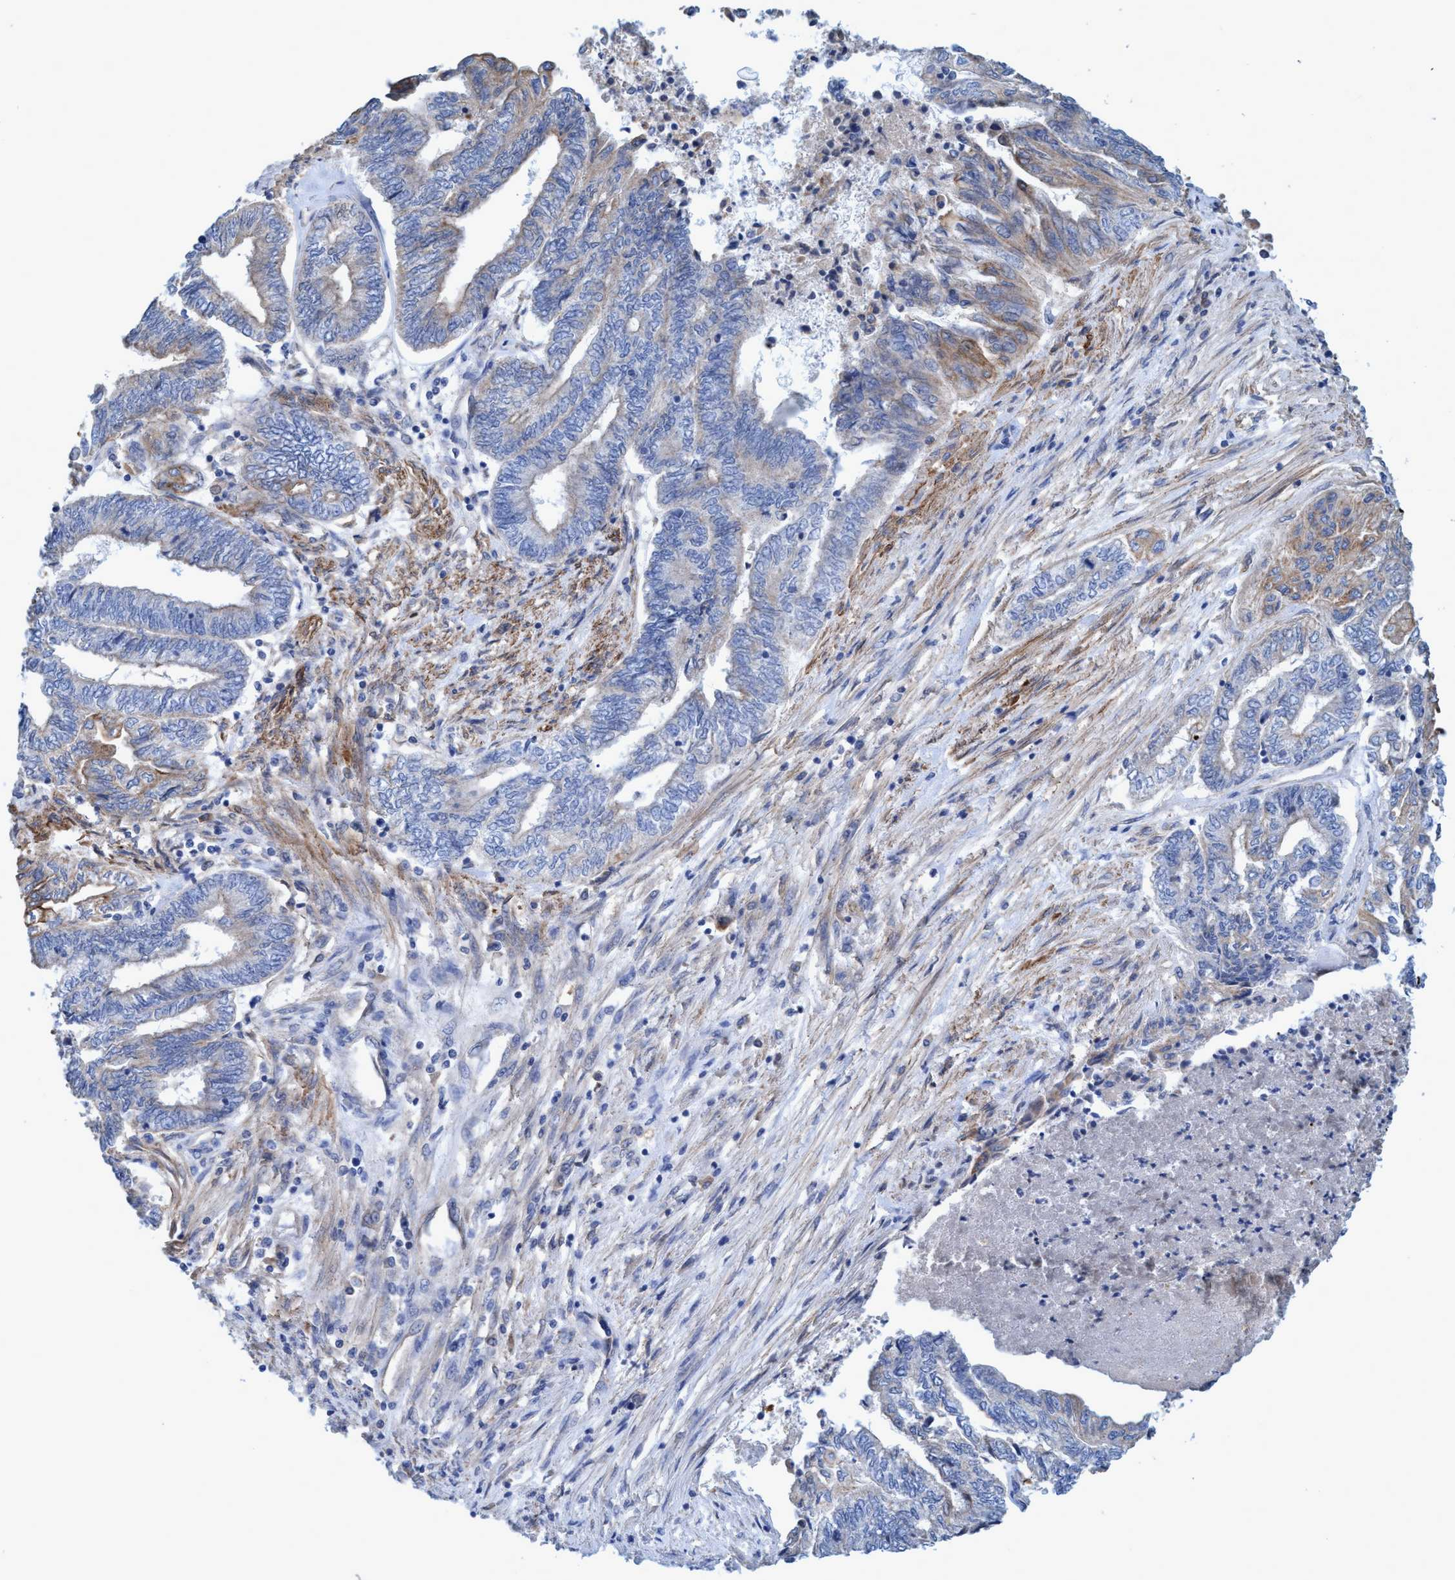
{"staining": {"intensity": "weak", "quantity": "25%-75%", "location": "cytoplasmic/membranous"}, "tissue": "endometrial cancer", "cell_type": "Tumor cells", "image_type": "cancer", "snomed": [{"axis": "morphology", "description": "Adenocarcinoma, NOS"}, {"axis": "topography", "description": "Uterus"}, {"axis": "topography", "description": "Endometrium"}], "caption": "A histopathology image of endometrial adenocarcinoma stained for a protein reveals weak cytoplasmic/membranous brown staining in tumor cells.", "gene": "GULP1", "patient": {"sex": "female", "age": 70}}